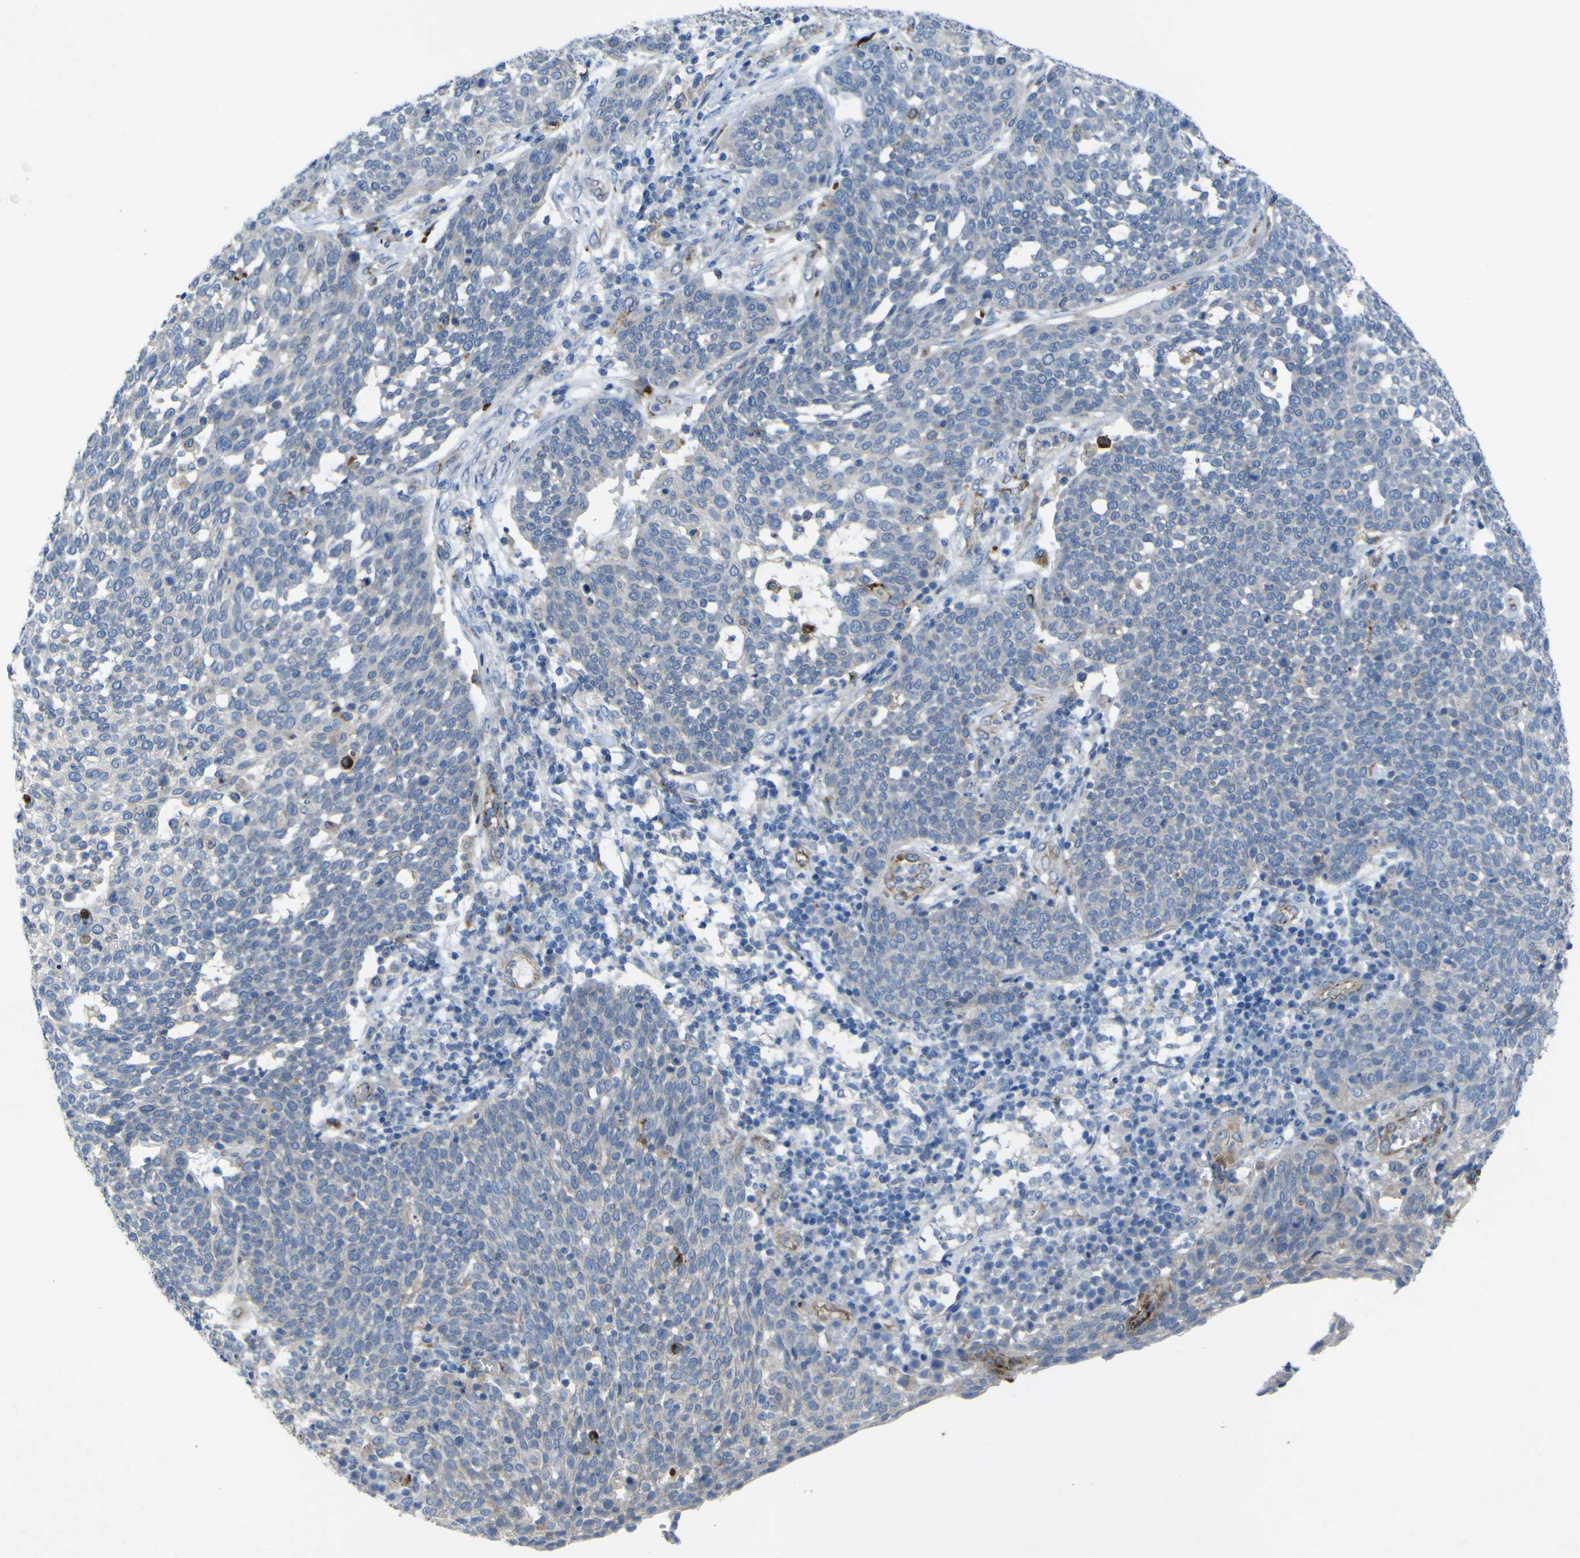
{"staining": {"intensity": "negative", "quantity": "none", "location": "none"}, "tissue": "cervical cancer", "cell_type": "Tumor cells", "image_type": "cancer", "snomed": [{"axis": "morphology", "description": "Squamous cell carcinoma, NOS"}, {"axis": "topography", "description": "Cervix"}], "caption": "Image shows no protein expression in tumor cells of cervical squamous cell carcinoma tissue.", "gene": "CST3", "patient": {"sex": "female", "age": 34}}